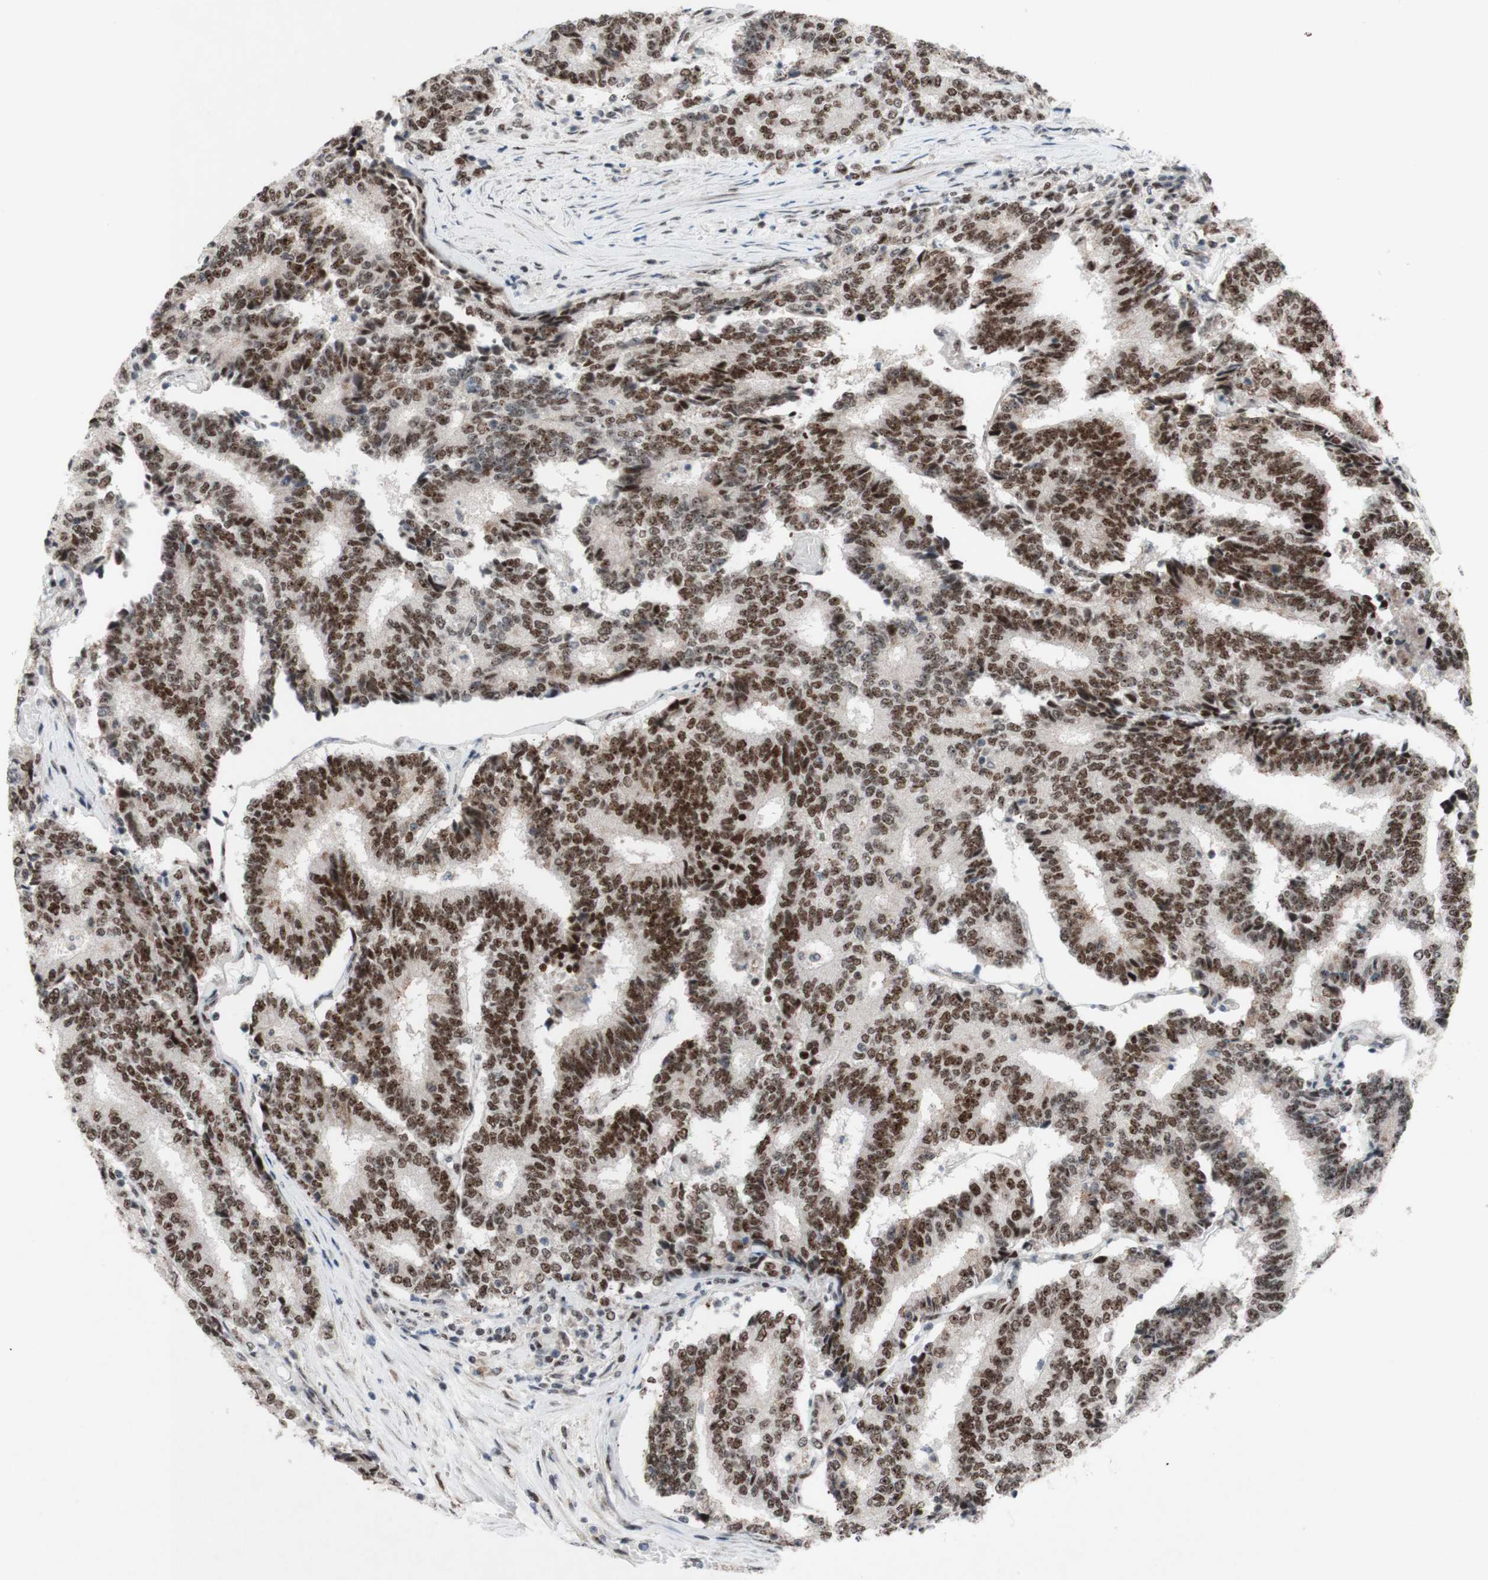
{"staining": {"intensity": "moderate", "quantity": ">75%", "location": "nuclear"}, "tissue": "prostate cancer", "cell_type": "Tumor cells", "image_type": "cancer", "snomed": [{"axis": "morphology", "description": "Normal tissue, NOS"}, {"axis": "morphology", "description": "Adenocarcinoma, High grade"}, {"axis": "topography", "description": "Prostate"}, {"axis": "topography", "description": "Seminal veicle"}], "caption": "Moderate nuclear staining for a protein is present in approximately >75% of tumor cells of prostate adenocarcinoma (high-grade) using immunohistochemistry.", "gene": "POLR1A", "patient": {"sex": "male", "age": 55}}